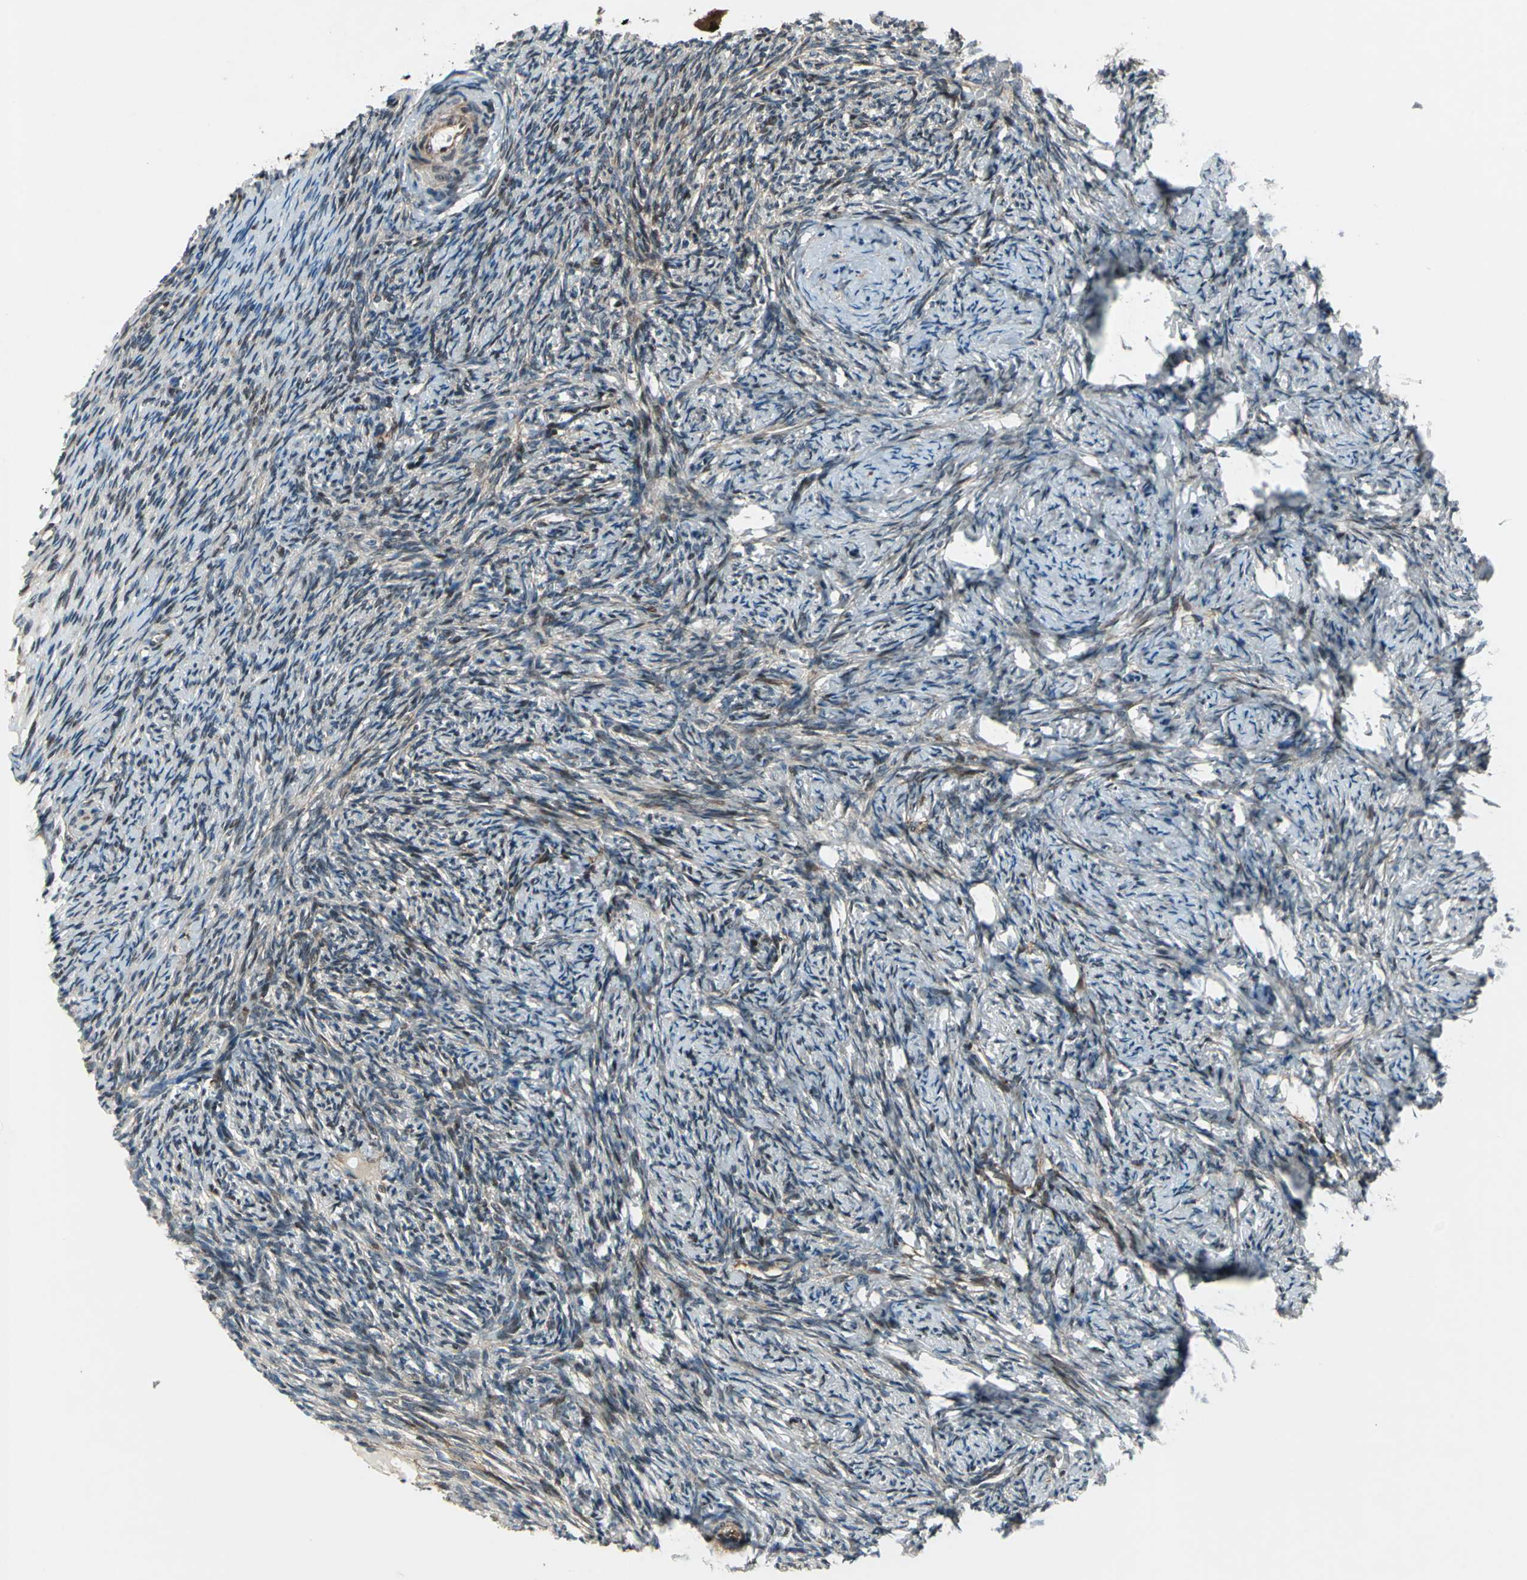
{"staining": {"intensity": "moderate", "quantity": ">75%", "location": "cytoplasmic/membranous"}, "tissue": "ovary", "cell_type": "Ovarian stroma cells", "image_type": "normal", "snomed": [{"axis": "morphology", "description": "Normal tissue, NOS"}, {"axis": "topography", "description": "Ovary"}], "caption": "Ovary stained with a brown dye exhibits moderate cytoplasmic/membranous positive expression in approximately >75% of ovarian stroma cells.", "gene": "AATF", "patient": {"sex": "female", "age": 60}}